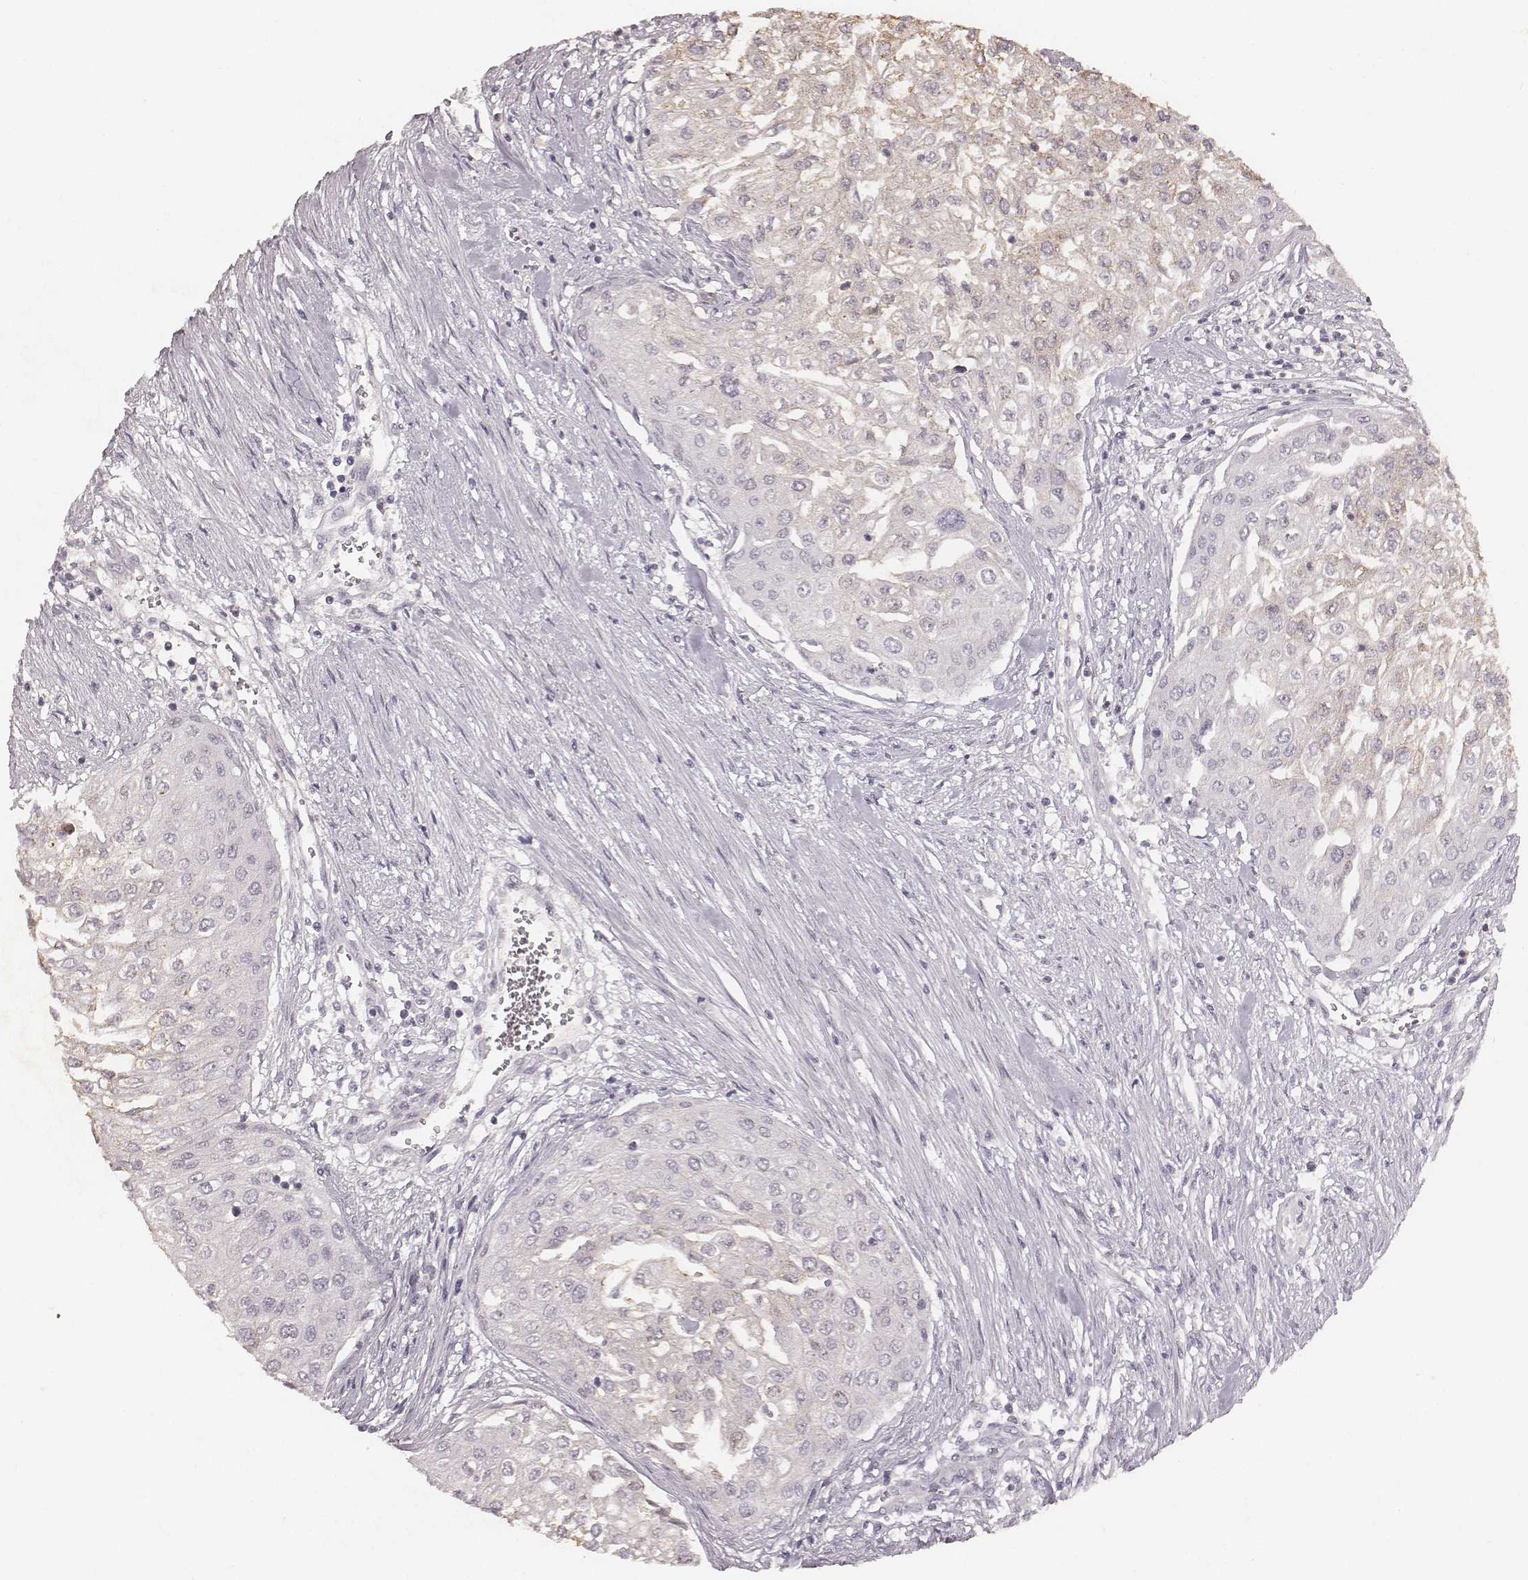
{"staining": {"intensity": "negative", "quantity": "none", "location": "none"}, "tissue": "urothelial cancer", "cell_type": "Tumor cells", "image_type": "cancer", "snomed": [{"axis": "morphology", "description": "Urothelial carcinoma, High grade"}, {"axis": "topography", "description": "Urinary bladder"}], "caption": "This is an immunohistochemistry photomicrograph of human urothelial cancer. There is no staining in tumor cells.", "gene": "MADCAM1", "patient": {"sex": "male", "age": 62}}